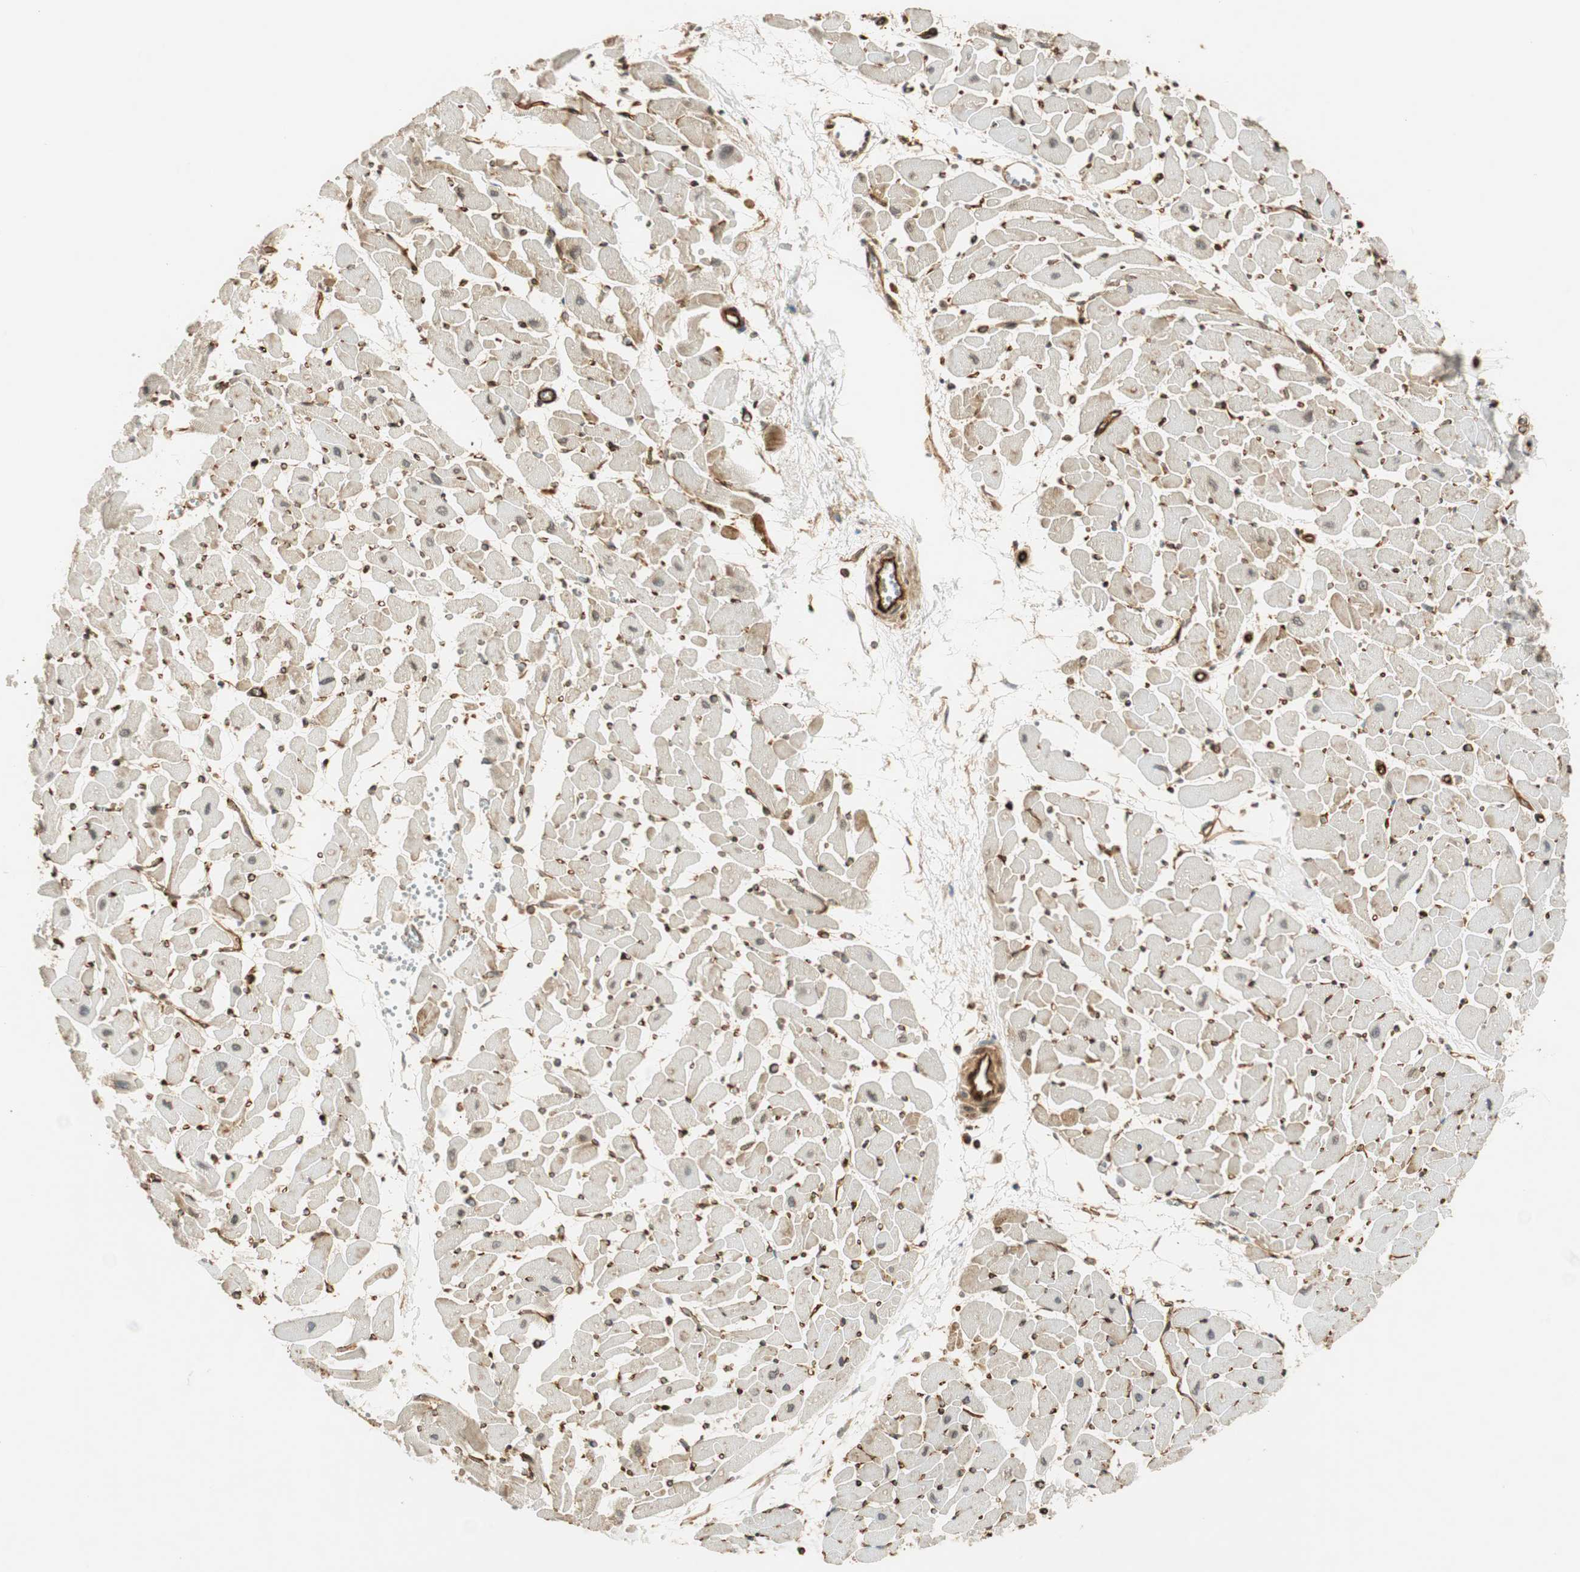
{"staining": {"intensity": "moderate", "quantity": "25%-75%", "location": "cytoplasmic/membranous"}, "tissue": "heart muscle", "cell_type": "Cardiomyocytes", "image_type": "normal", "snomed": [{"axis": "morphology", "description": "Normal tissue, NOS"}, {"axis": "topography", "description": "Heart"}], "caption": "IHC of normal human heart muscle exhibits medium levels of moderate cytoplasmic/membranous staining in about 25%-75% of cardiomyocytes.", "gene": "NES", "patient": {"sex": "female", "age": 19}}